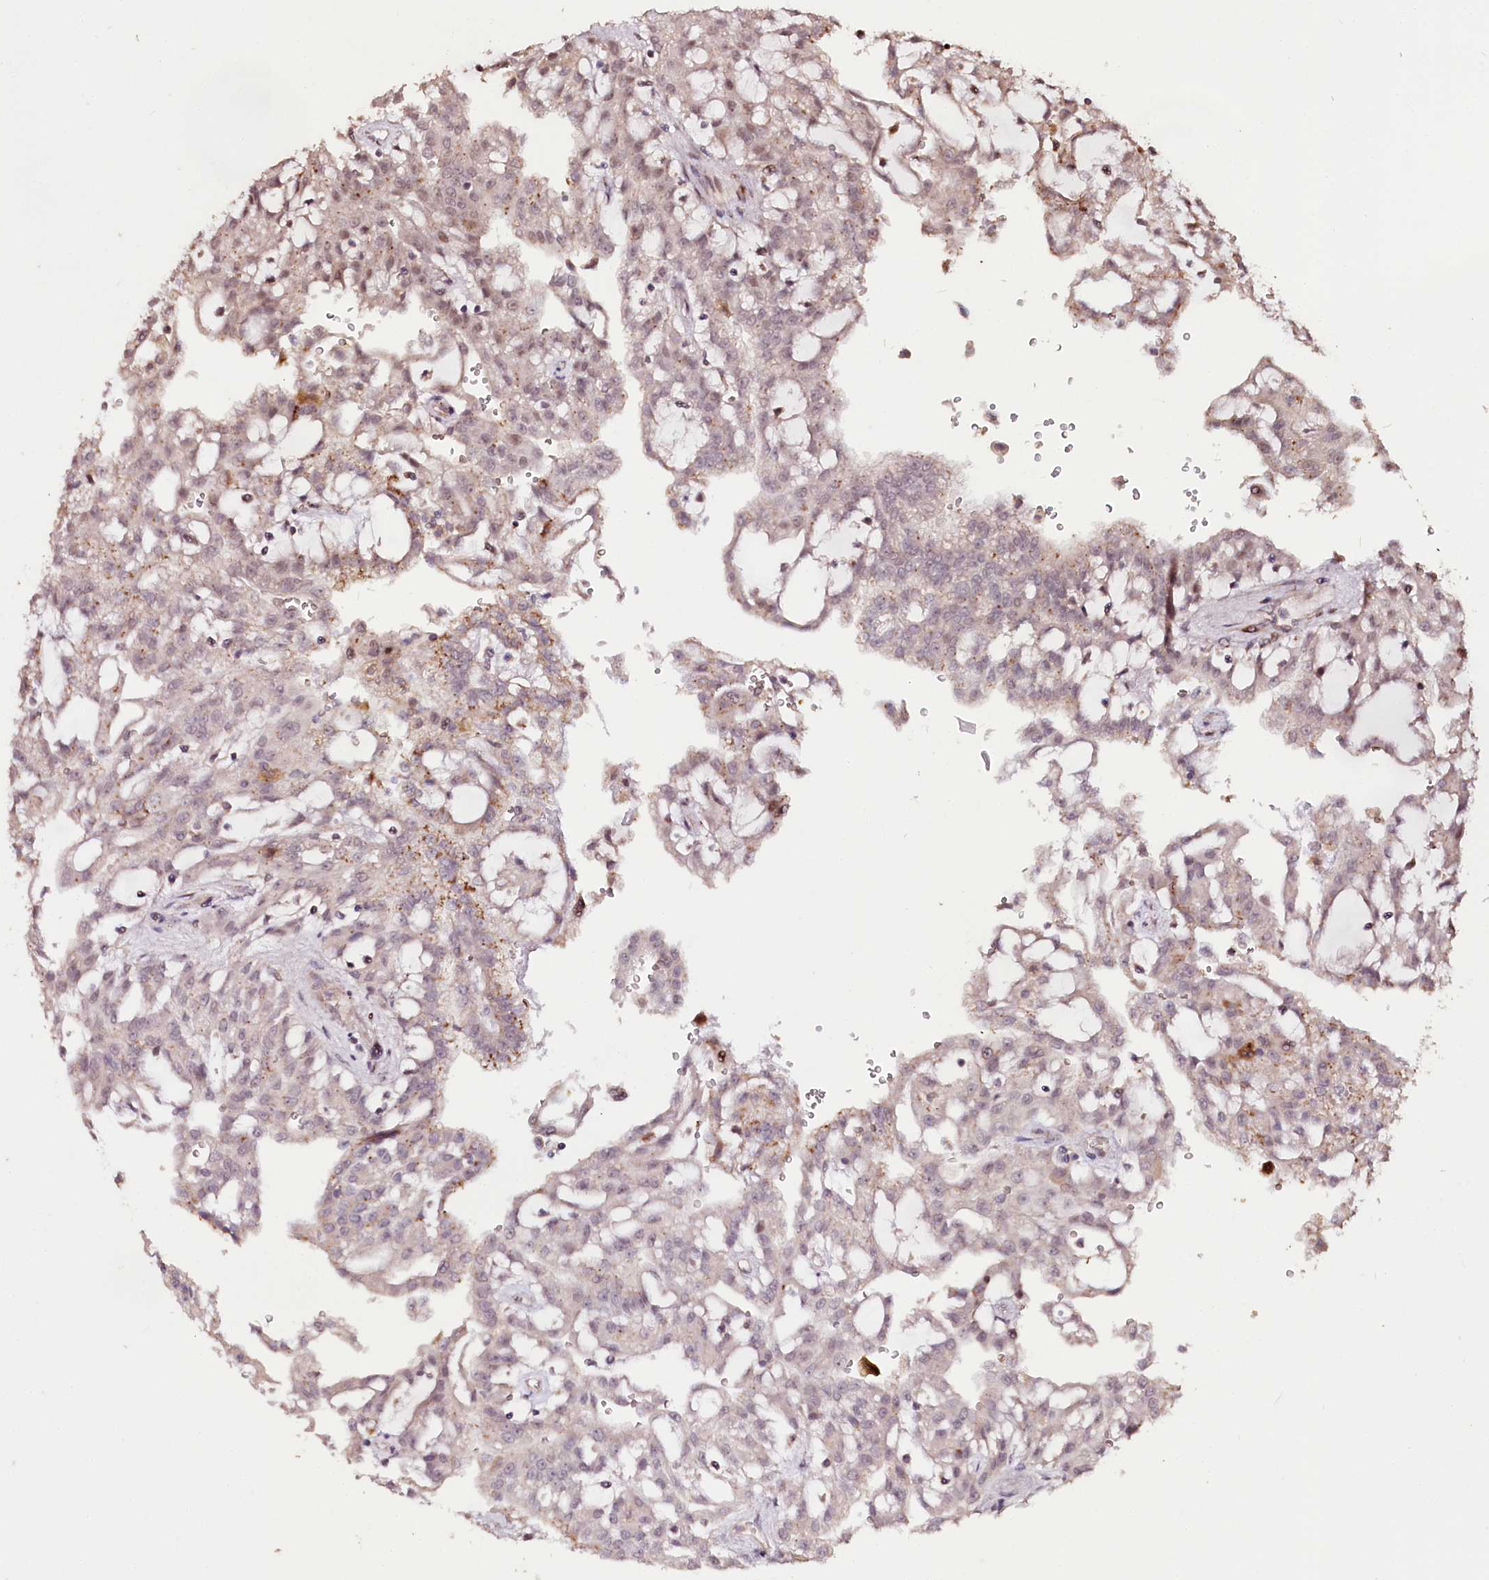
{"staining": {"intensity": "negative", "quantity": "none", "location": "none"}, "tissue": "renal cancer", "cell_type": "Tumor cells", "image_type": "cancer", "snomed": [{"axis": "morphology", "description": "Adenocarcinoma, NOS"}, {"axis": "topography", "description": "Kidney"}], "caption": "Tumor cells are negative for brown protein staining in adenocarcinoma (renal).", "gene": "CARD19", "patient": {"sex": "male", "age": 63}}